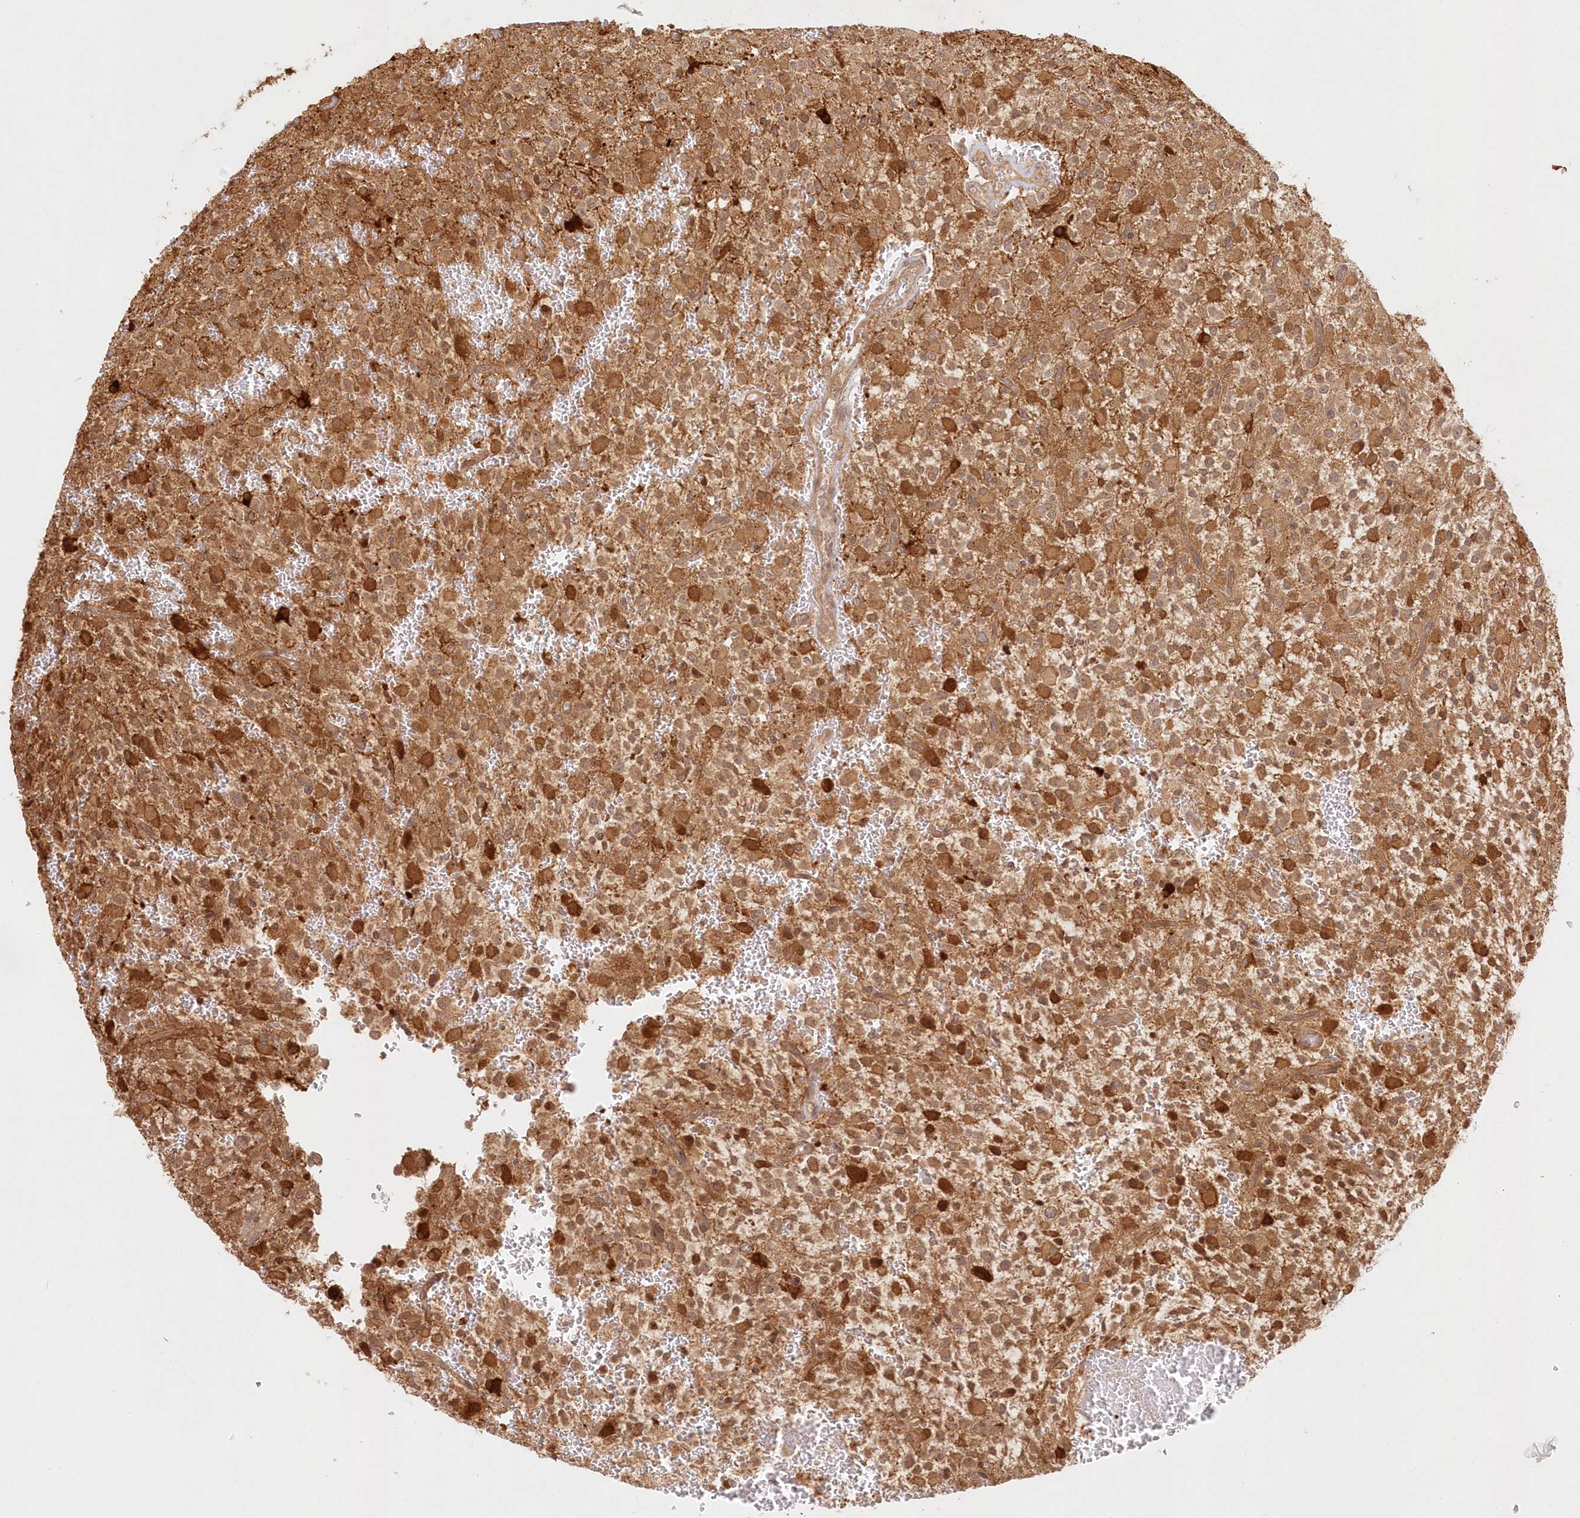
{"staining": {"intensity": "moderate", "quantity": ">75%", "location": "cytoplasmic/membranous"}, "tissue": "glioma", "cell_type": "Tumor cells", "image_type": "cancer", "snomed": [{"axis": "morphology", "description": "Glioma, malignant, High grade"}, {"axis": "topography", "description": "Brain"}], "caption": "This image exhibits malignant glioma (high-grade) stained with immunohistochemistry to label a protein in brown. The cytoplasmic/membranous of tumor cells show moderate positivity for the protein. Nuclei are counter-stained blue.", "gene": "KIAA0232", "patient": {"sex": "male", "age": 34}}